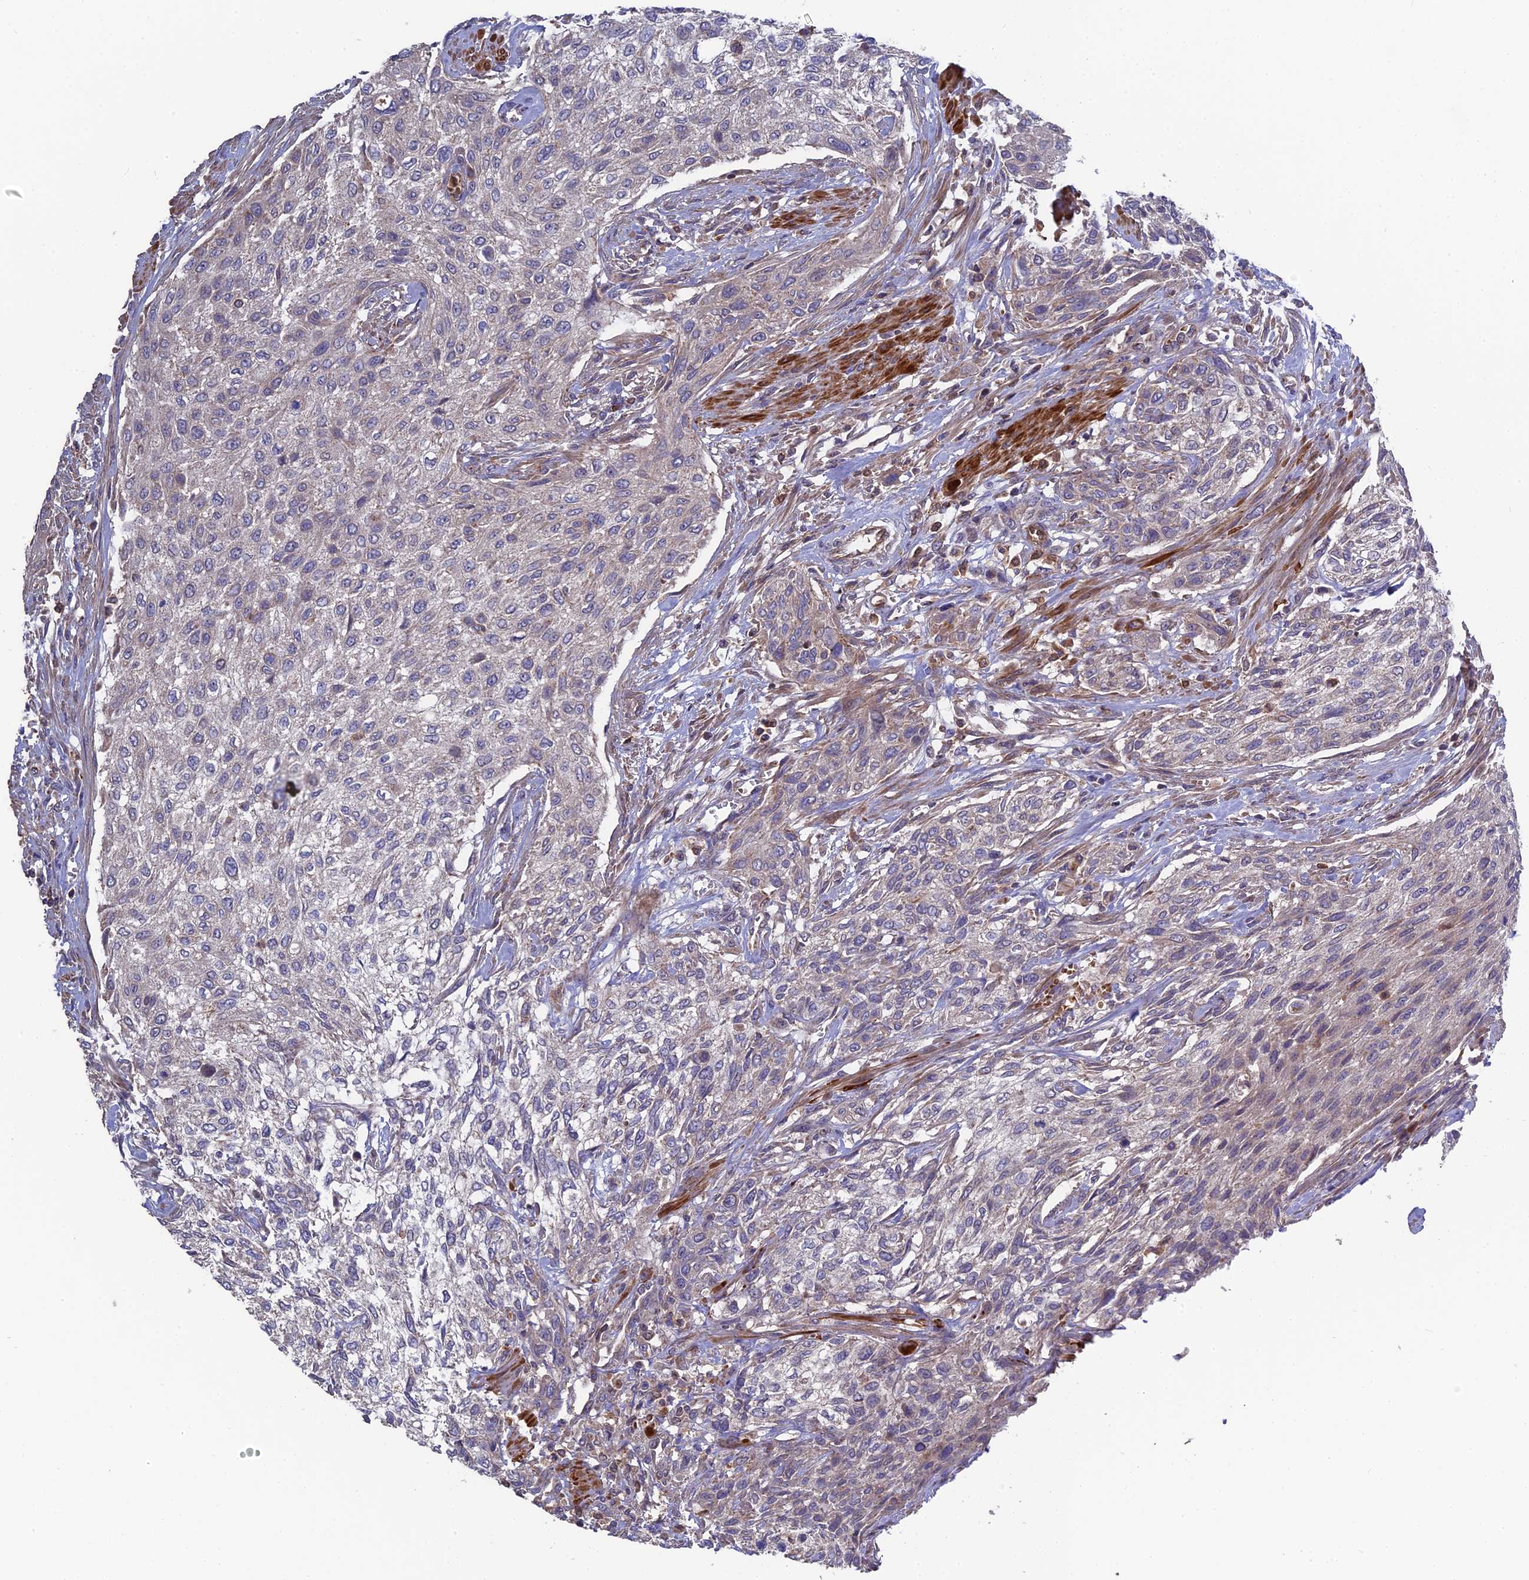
{"staining": {"intensity": "weak", "quantity": "<25%", "location": "cytoplasmic/membranous"}, "tissue": "urothelial cancer", "cell_type": "Tumor cells", "image_type": "cancer", "snomed": [{"axis": "morphology", "description": "Urothelial carcinoma, High grade"}, {"axis": "topography", "description": "Urinary bladder"}], "caption": "An immunohistochemistry photomicrograph of high-grade urothelial carcinoma is shown. There is no staining in tumor cells of high-grade urothelial carcinoma.", "gene": "RPIA", "patient": {"sex": "male", "age": 35}}